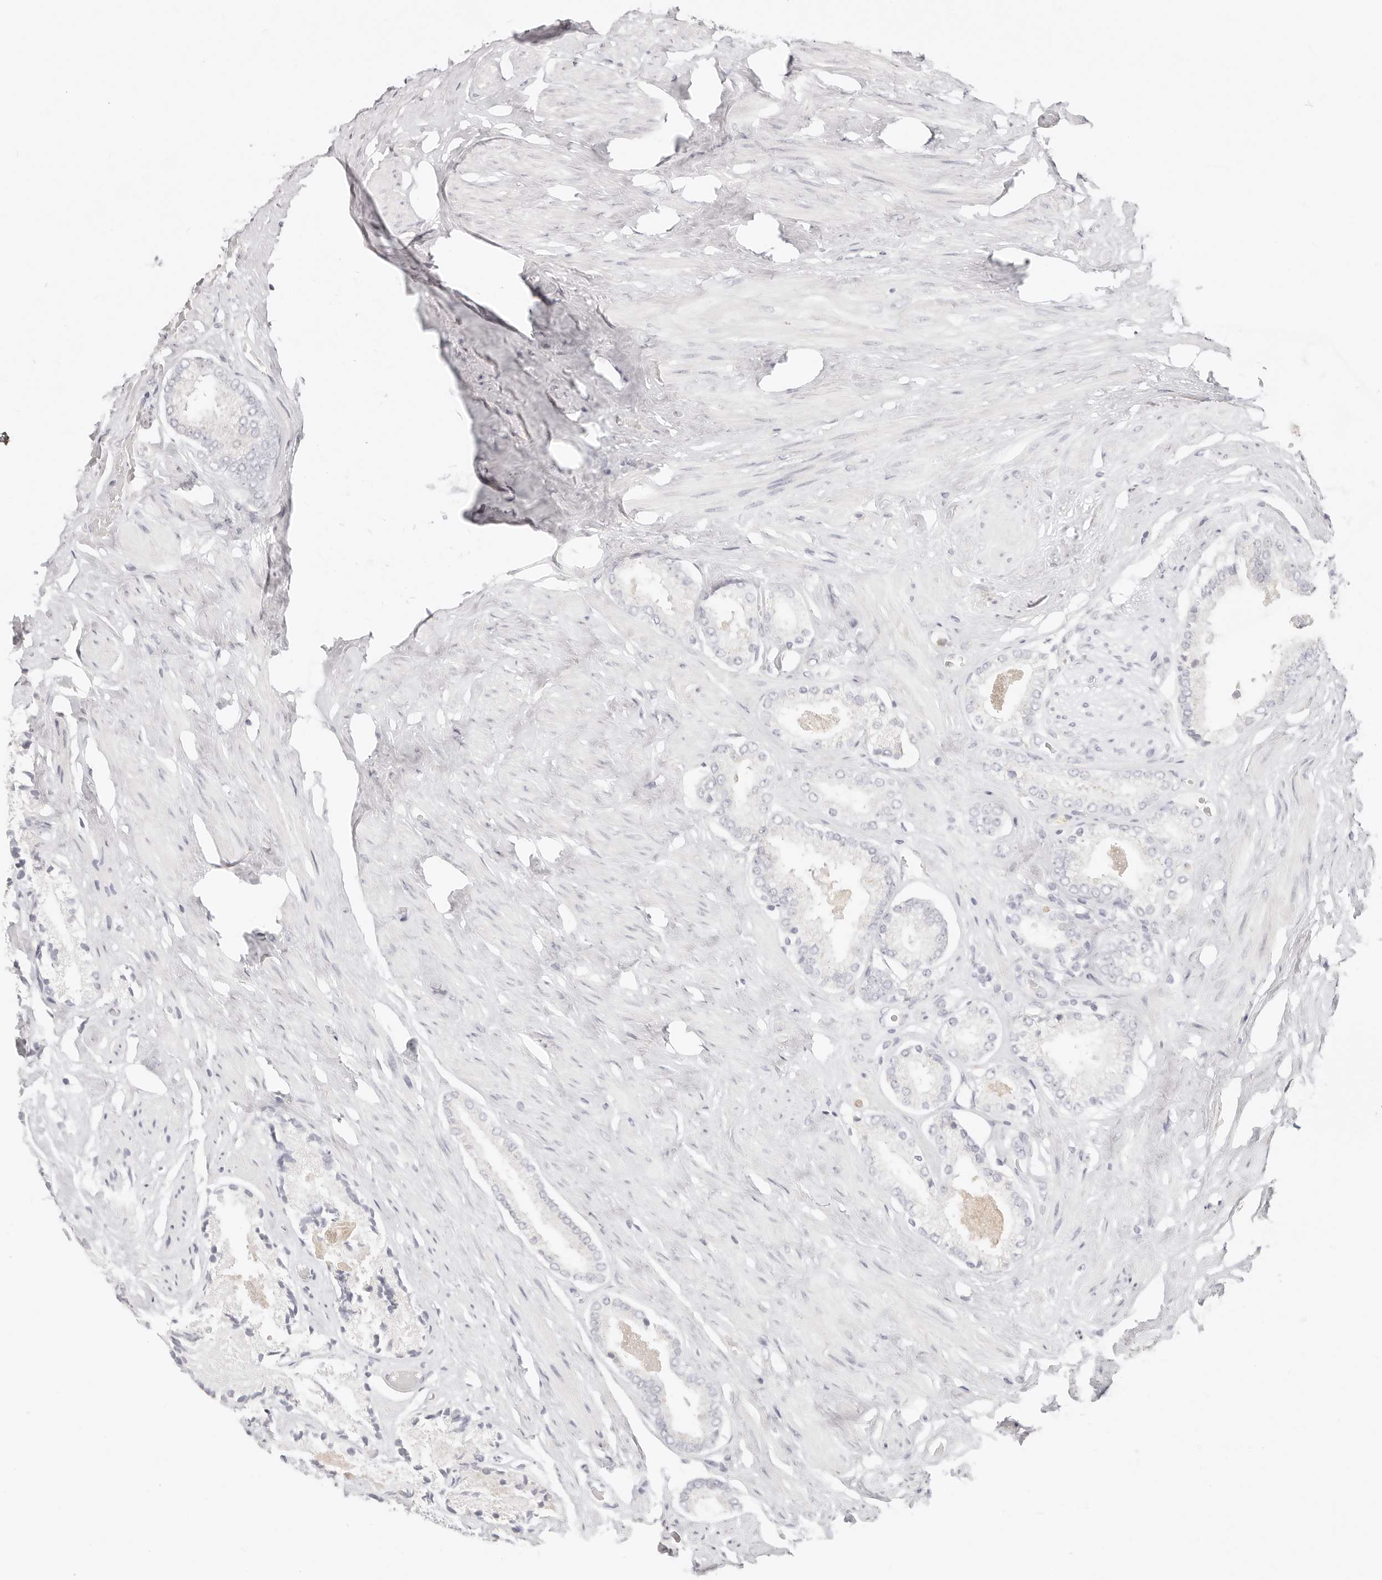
{"staining": {"intensity": "negative", "quantity": "none", "location": "none"}, "tissue": "prostate cancer", "cell_type": "Tumor cells", "image_type": "cancer", "snomed": [{"axis": "morphology", "description": "Adenocarcinoma, Low grade"}, {"axis": "topography", "description": "Prostate"}], "caption": "This image is of prostate cancer (low-grade adenocarcinoma) stained with IHC to label a protein in brown with the nuclei are counter-stained blue. There is no positivity in tumor cells.", "gene": "ASCL1", "patient": {"sex": "male", "age": 71}}